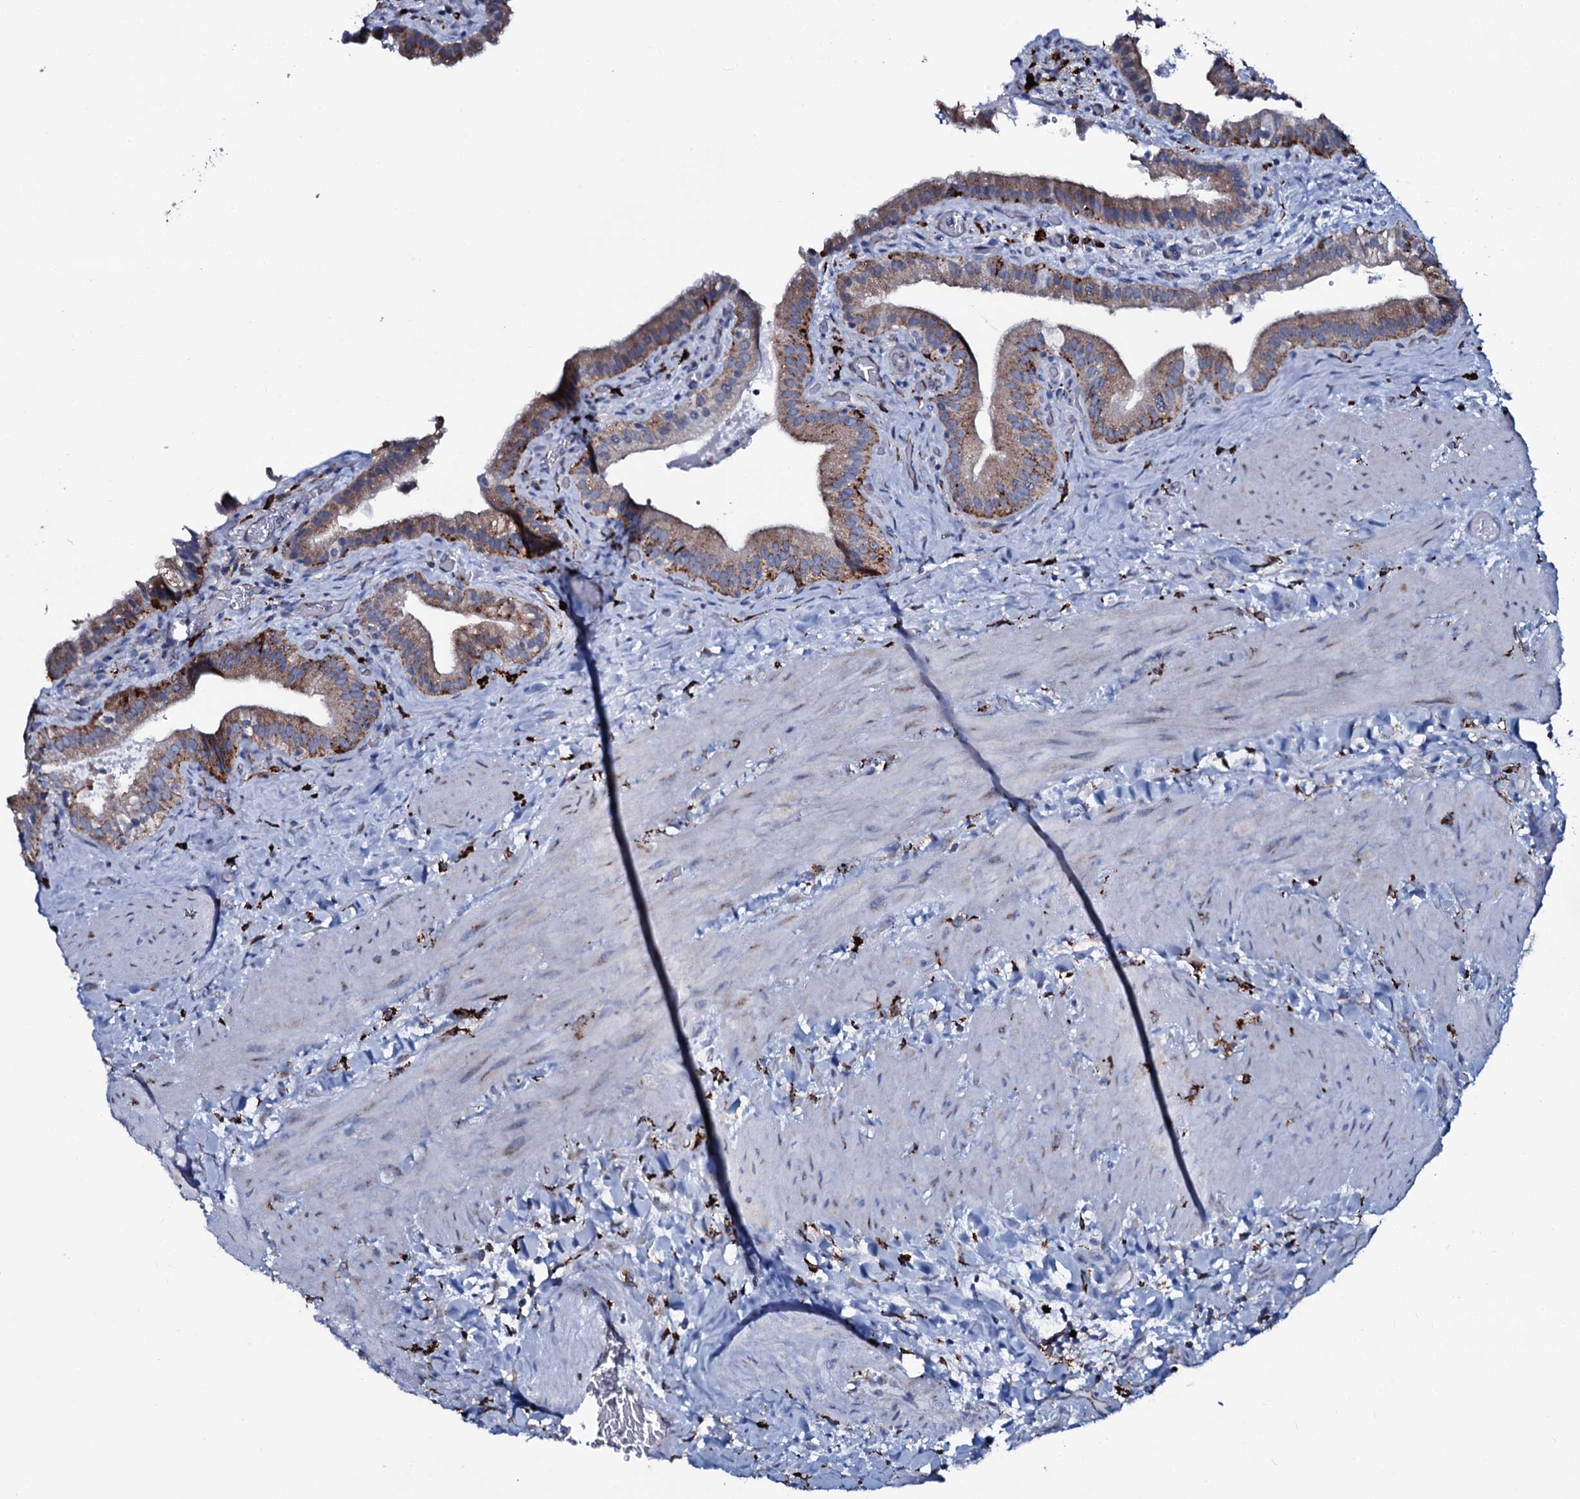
{"staining": {"intensity": "moderate", "quantity": ">75%", "location": "cytoplasmic/membranous"}, "tissue": "gallbladder", "cell_type": "Glandular cells", "image_type": "normal", "snomed": [{"axis": "morphology", "description": "Normal tissue, NOS"}, {"axis": "topography", "description": "Gallbladder"}], "caption": "The micrograph exhibits staining of benign gallbladder, revealing moderate cytoplasmic/membranous protein staining (brown color) within glandular cells. The staining was performed using DAB (3,3'-diaminobenzidine) to visualize the protein expression in brown, while the nuclei were stained in blue with hematoxylin (Magnification: 20x).", "gene": "OSBPL2", "patient": {"sex": "male", "age": 24}}